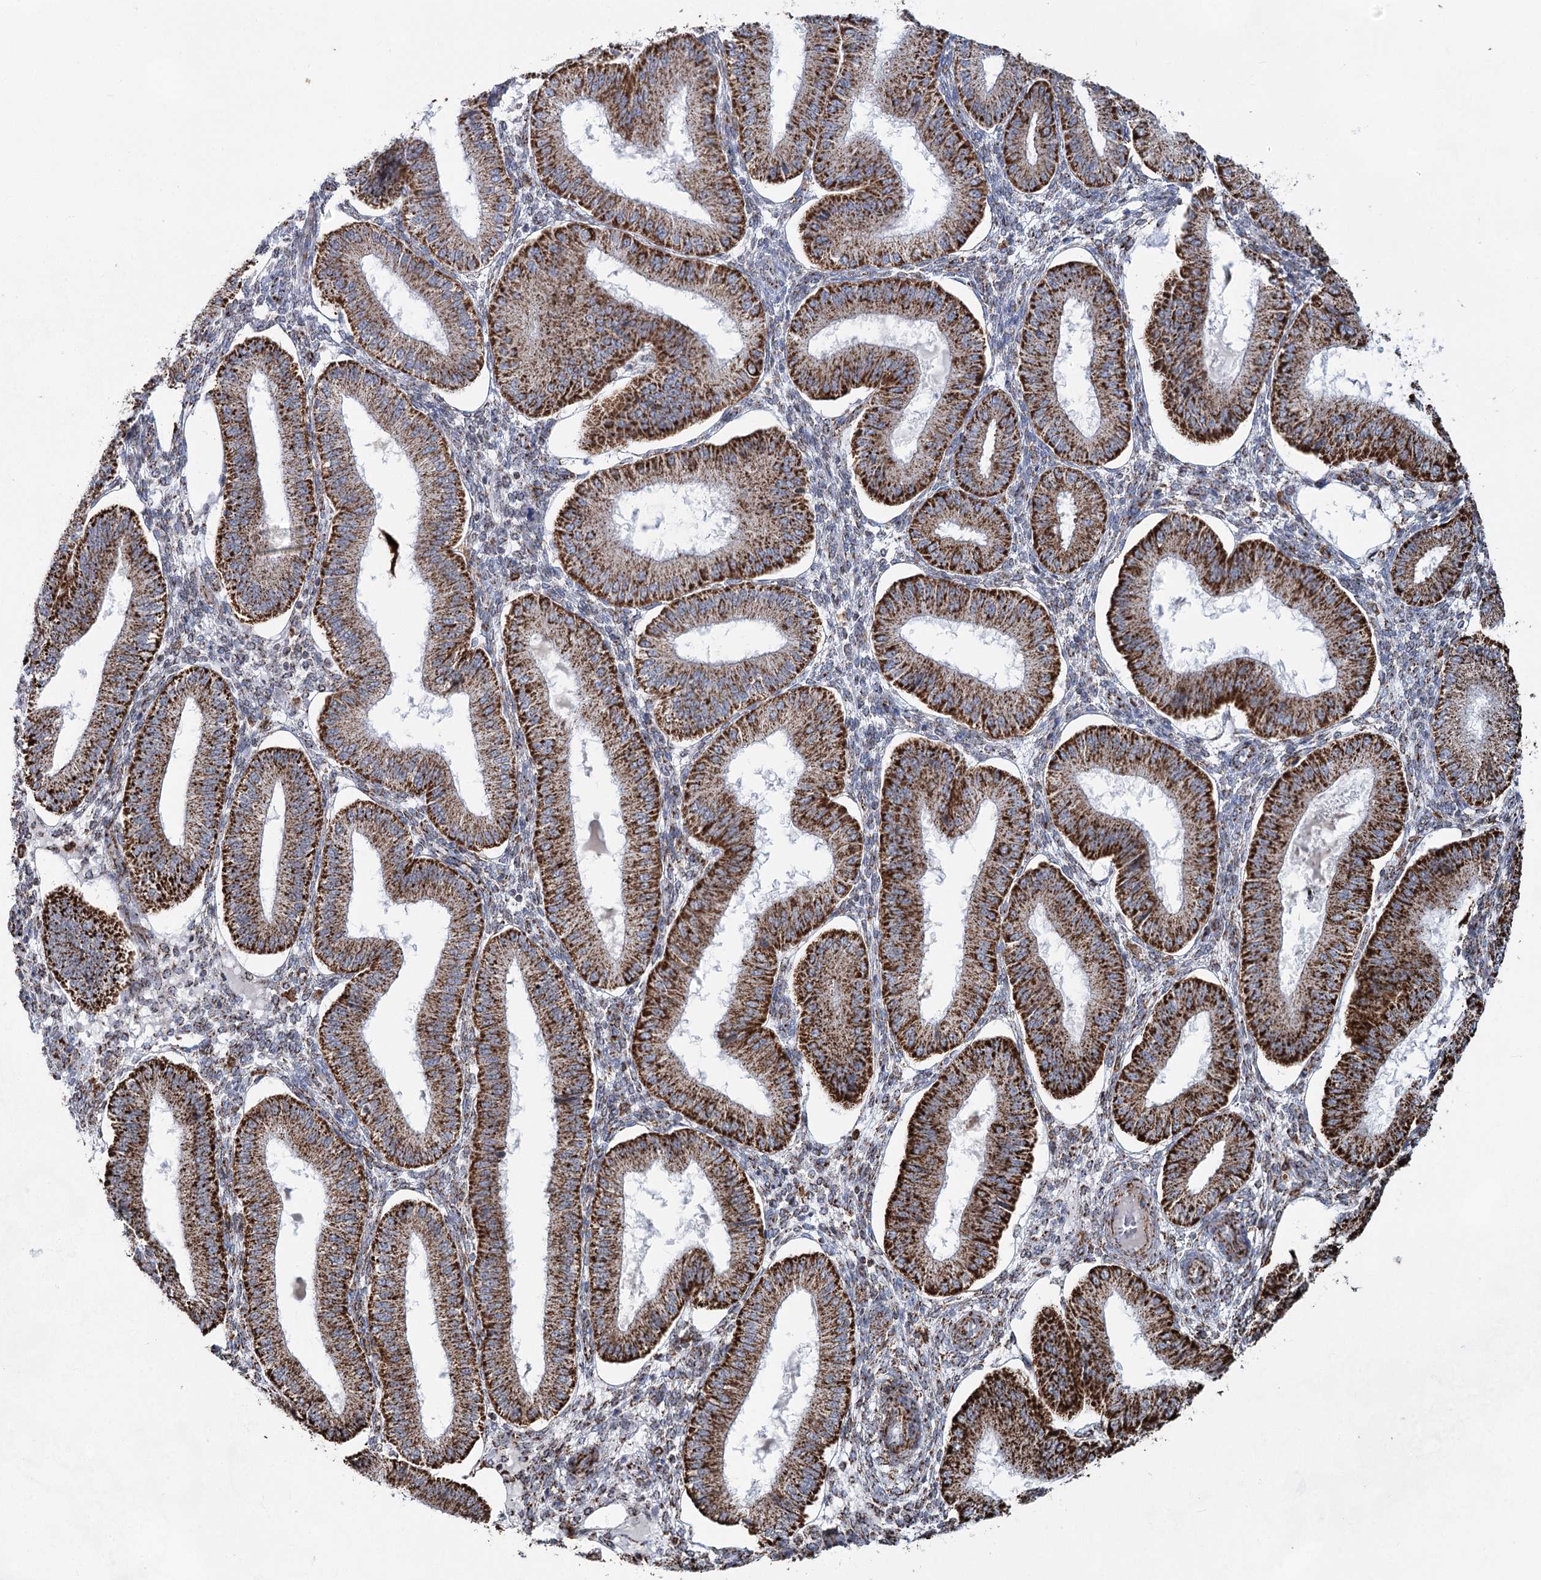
{"staining": {"intensity": "moderate", "quantity": "<25%", "location": "cytoplasmic/membranous"}, "tissue": "endometrium", "cell_type": "Cells in endometrial stroma", "image_type": "normal", "snomed": [{"axis": "morphology", "description": "Normal tissue, NOS"}, {"axis": "topography", "description": "Endometrium"}], "caption": "IHC of unremarkable endometrium reveals low levels of moderate cytoplasmic/membranous expression in approximately <25% of cells in endometrial stroma.", "gene": "CWF19L1", "patient": {"sex": "female", "age": 39}}